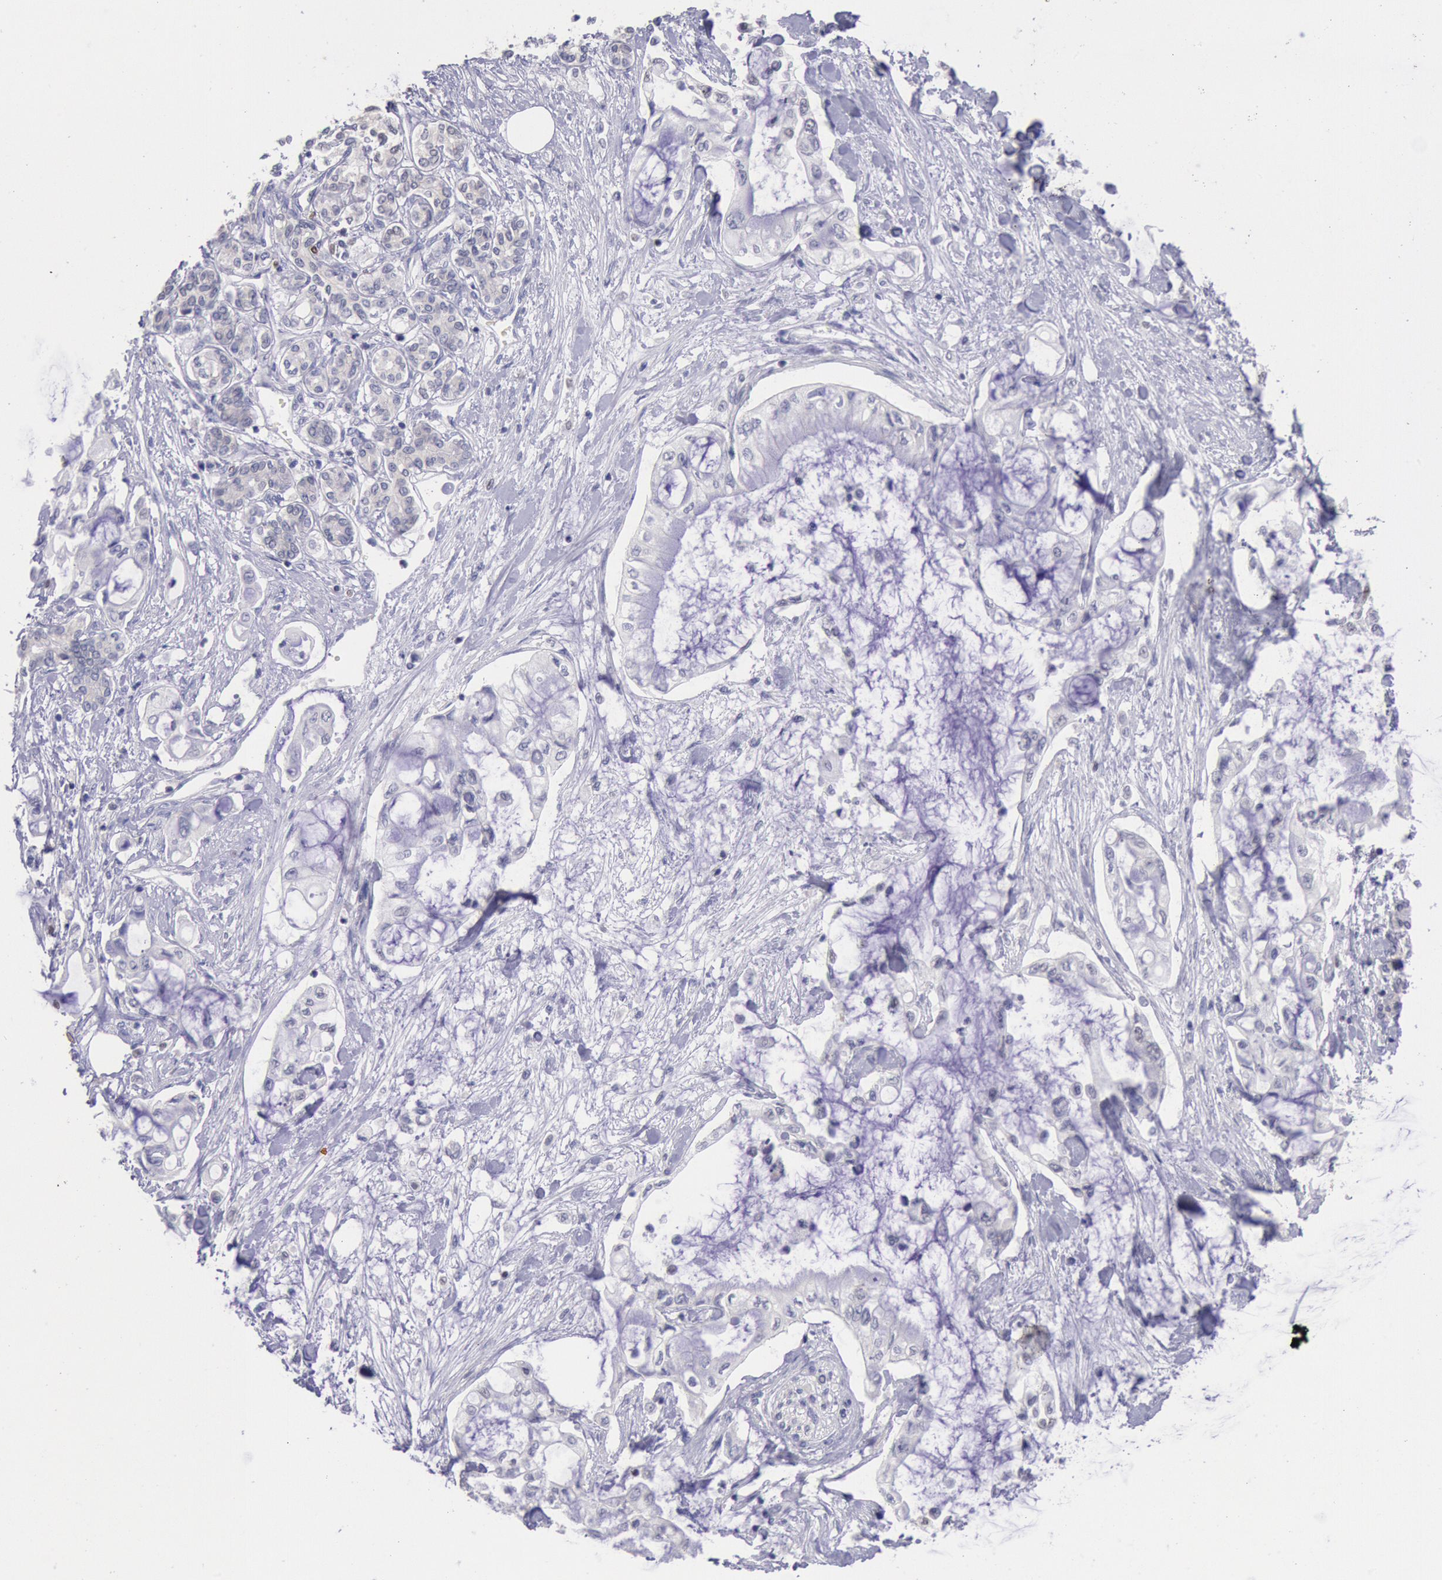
{"staining": {"intensity": "negative", "quantity": "none", "location": "none"}, "tissue": "pancreatic cancer", "cell_type": "Tumor cells", "image_type": "cancer", "snomed": [{"axis": "morphology", "description": "Adenocarcinoma, NOS"}, {"axis": "topography", "description": "Pancreas"}], "caption": "Tumor cells show no significant protein positivity in pancreatic cancer. (Immunohistochemistry, brightfield microscopy, high magnification).", "gene": "RPS6KA5", "patient": {"sex": "female", "age": 70}}